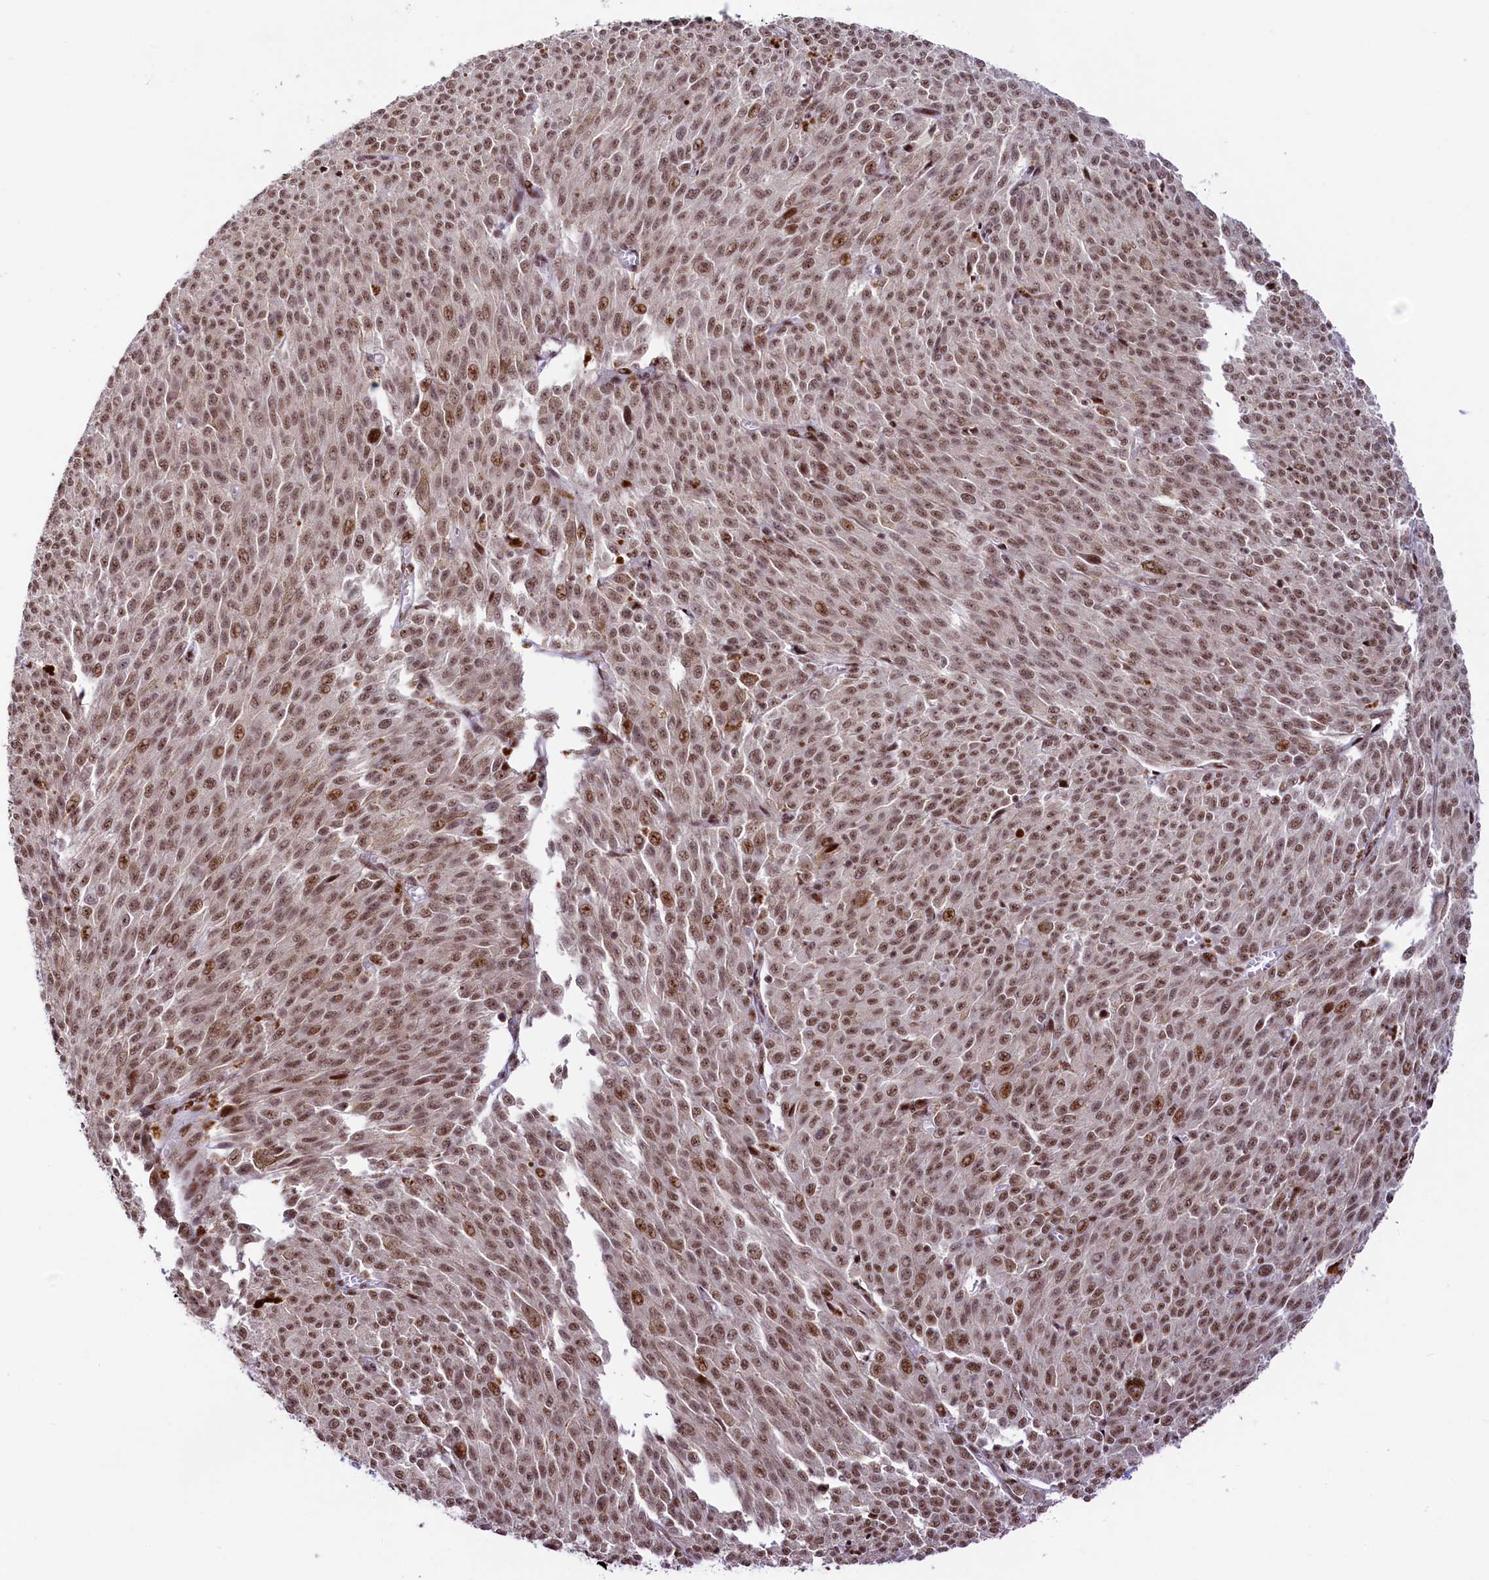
{"staining": {"intensity": "moderate", "quantity": ">75%", "location": "nuclear"}, "tissue": "melanoma", "cell_type": "Tumor cells", "image_type": "cancer", "snomed": [{"axis": "morphology", "description": "Malignant melanoma, NOS"}, {"axis": "topography", "description": "Skin"}], "caption": "Immunohistochemistry of melanoma shows medium levels of moderate nuclear staining in about >75% of tumor cells.", "gene": "ANKS3", "patient": {"sex": "female", "age": 52}}